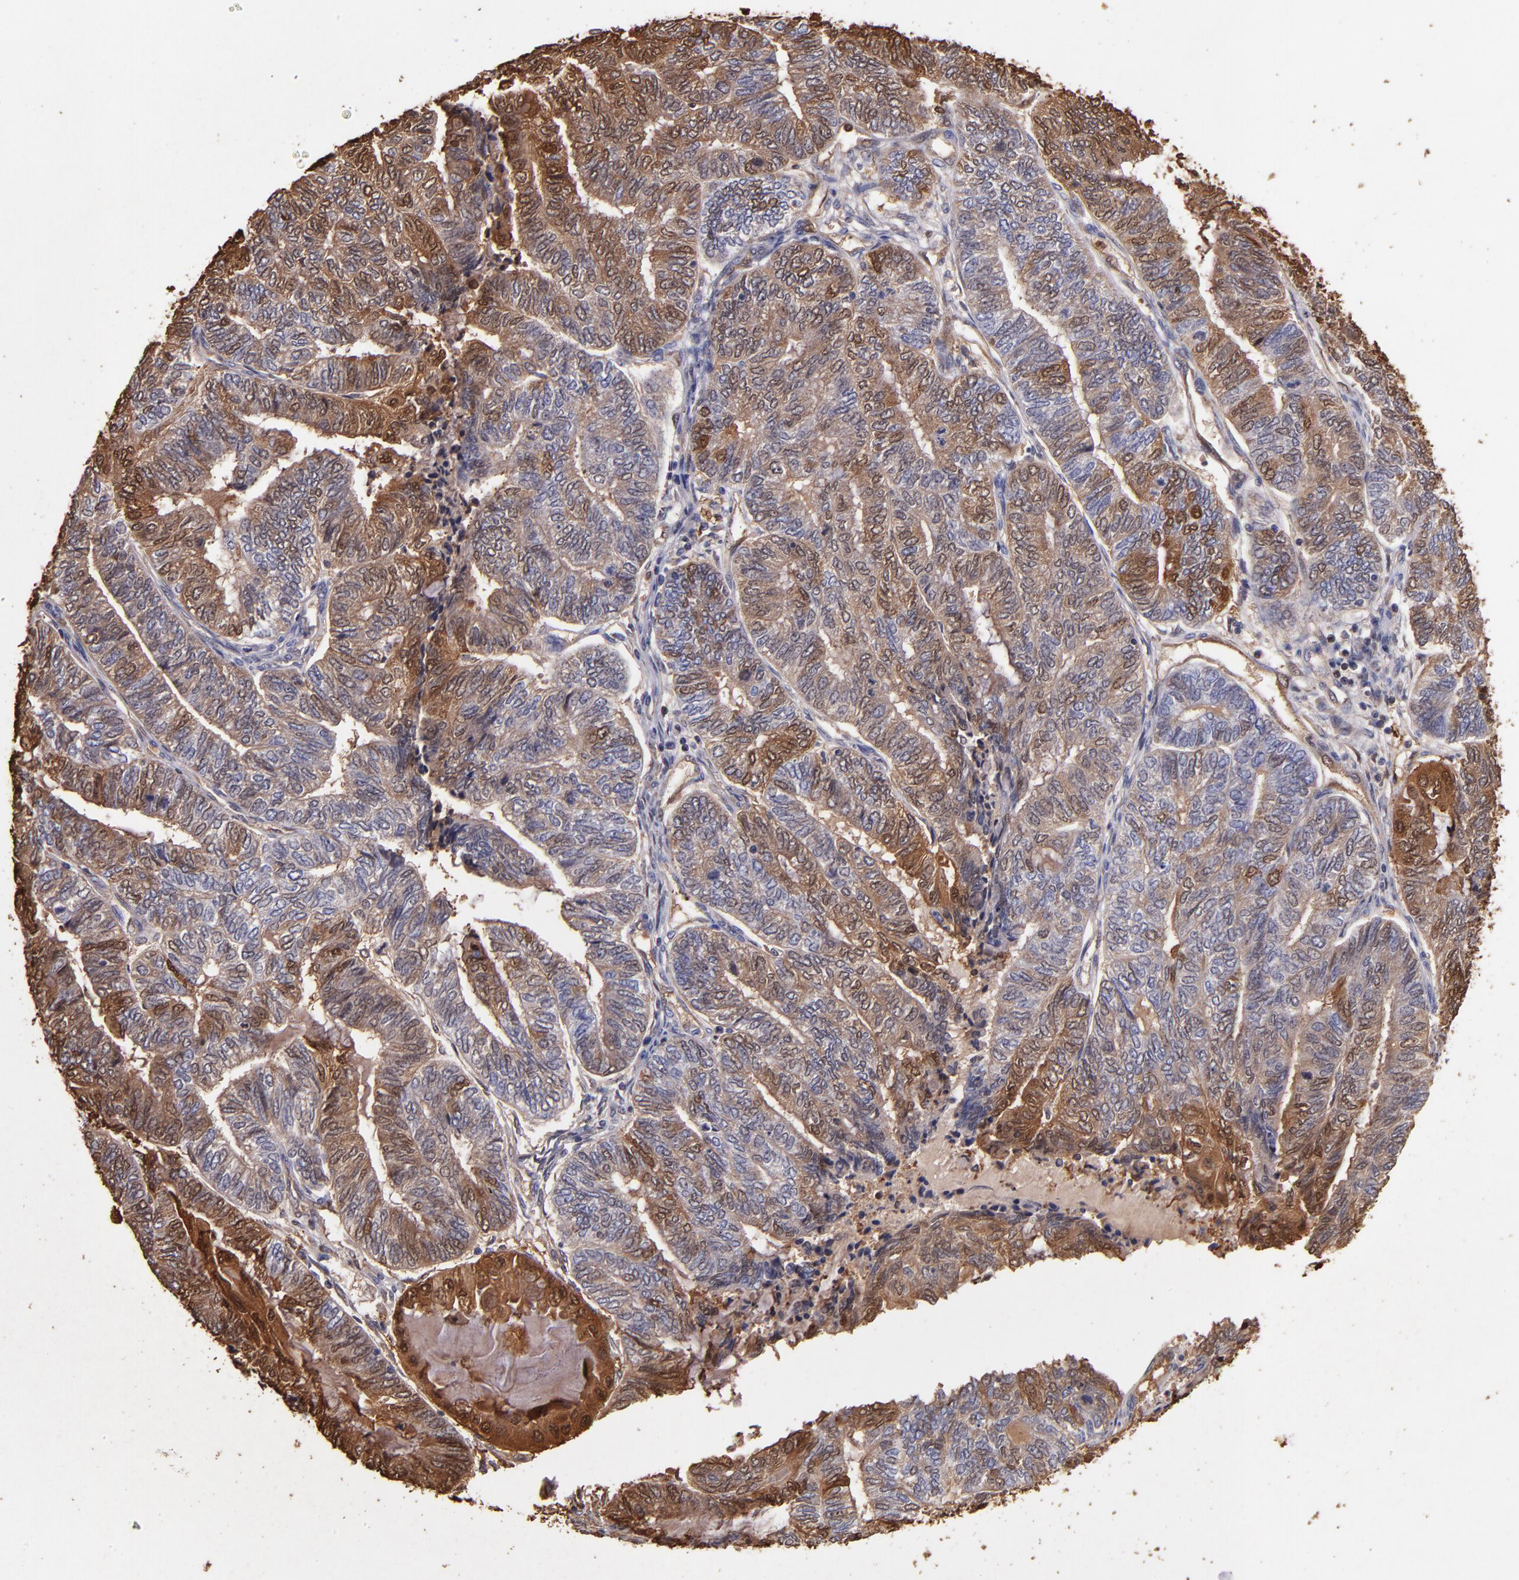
{"staining": {"intensity": "strong", "quantity": "25%-75%", "location": "cytoplasmic/membranous"}, "tissue": "endometrial cancer", "cell_type": "Tumor cells", "image_type": "cancer", "snomed": [{"axis": "morphology", "description": "Adenocarcinoma, NOS"}, {"axis": "topography", "description": "Uterus"}, {"axis": "topography", "description": "Endometrium"}], "caption": "Immunohistochemistry (IHC) (DAB) staining of human adenocarcinoma (endometrial) reveals strong cytoplasmic/membranous protein staining in about 25%-75% of tumor cells.", "gene": "S100A6", "patient": {"sex": "female", "age": 70}}